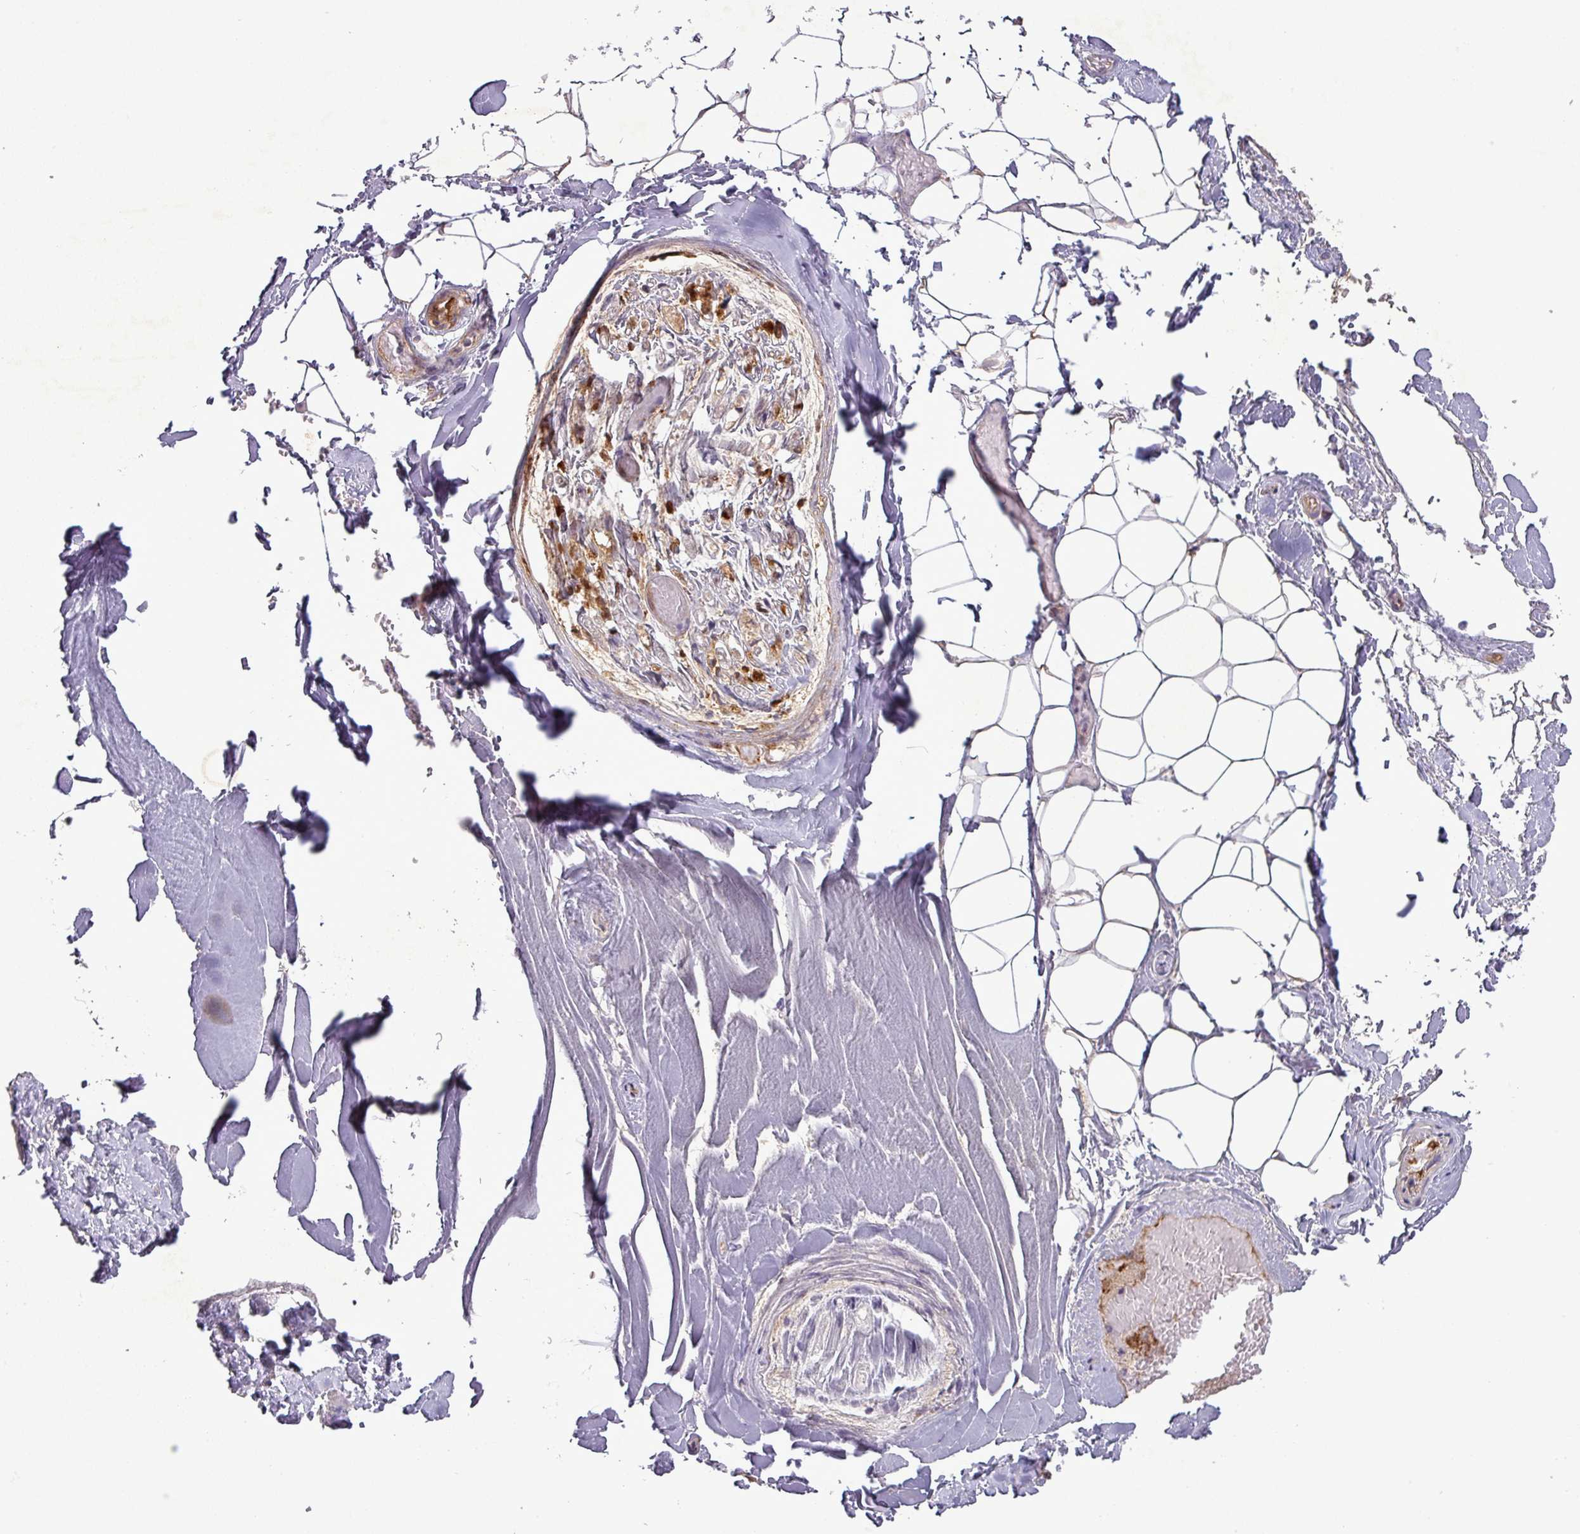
{"staining": {"intensity": "weak", "quantity": "<25%", "location": "cytoplasmic/membranous"}, "tissue": "adipose tissue", "cell_type": "Adipocytes", "image_type": "normal", "snomed": [{"axis": "morphology", "description": "Normal tissue, NOS"}, {"axis": "topography", "description": "Peripheral nerve tissue"}], "caption": "High magnification brightfield microscopy of normal adipose tissue stained with DAB (3,3'-diaminobenzidine) (brown) and counterstained with hematoxylin (blue): adipocytes show no significant expression.", "gene": "PCDH1", "patient": {"sex": "male", "age": 74}}